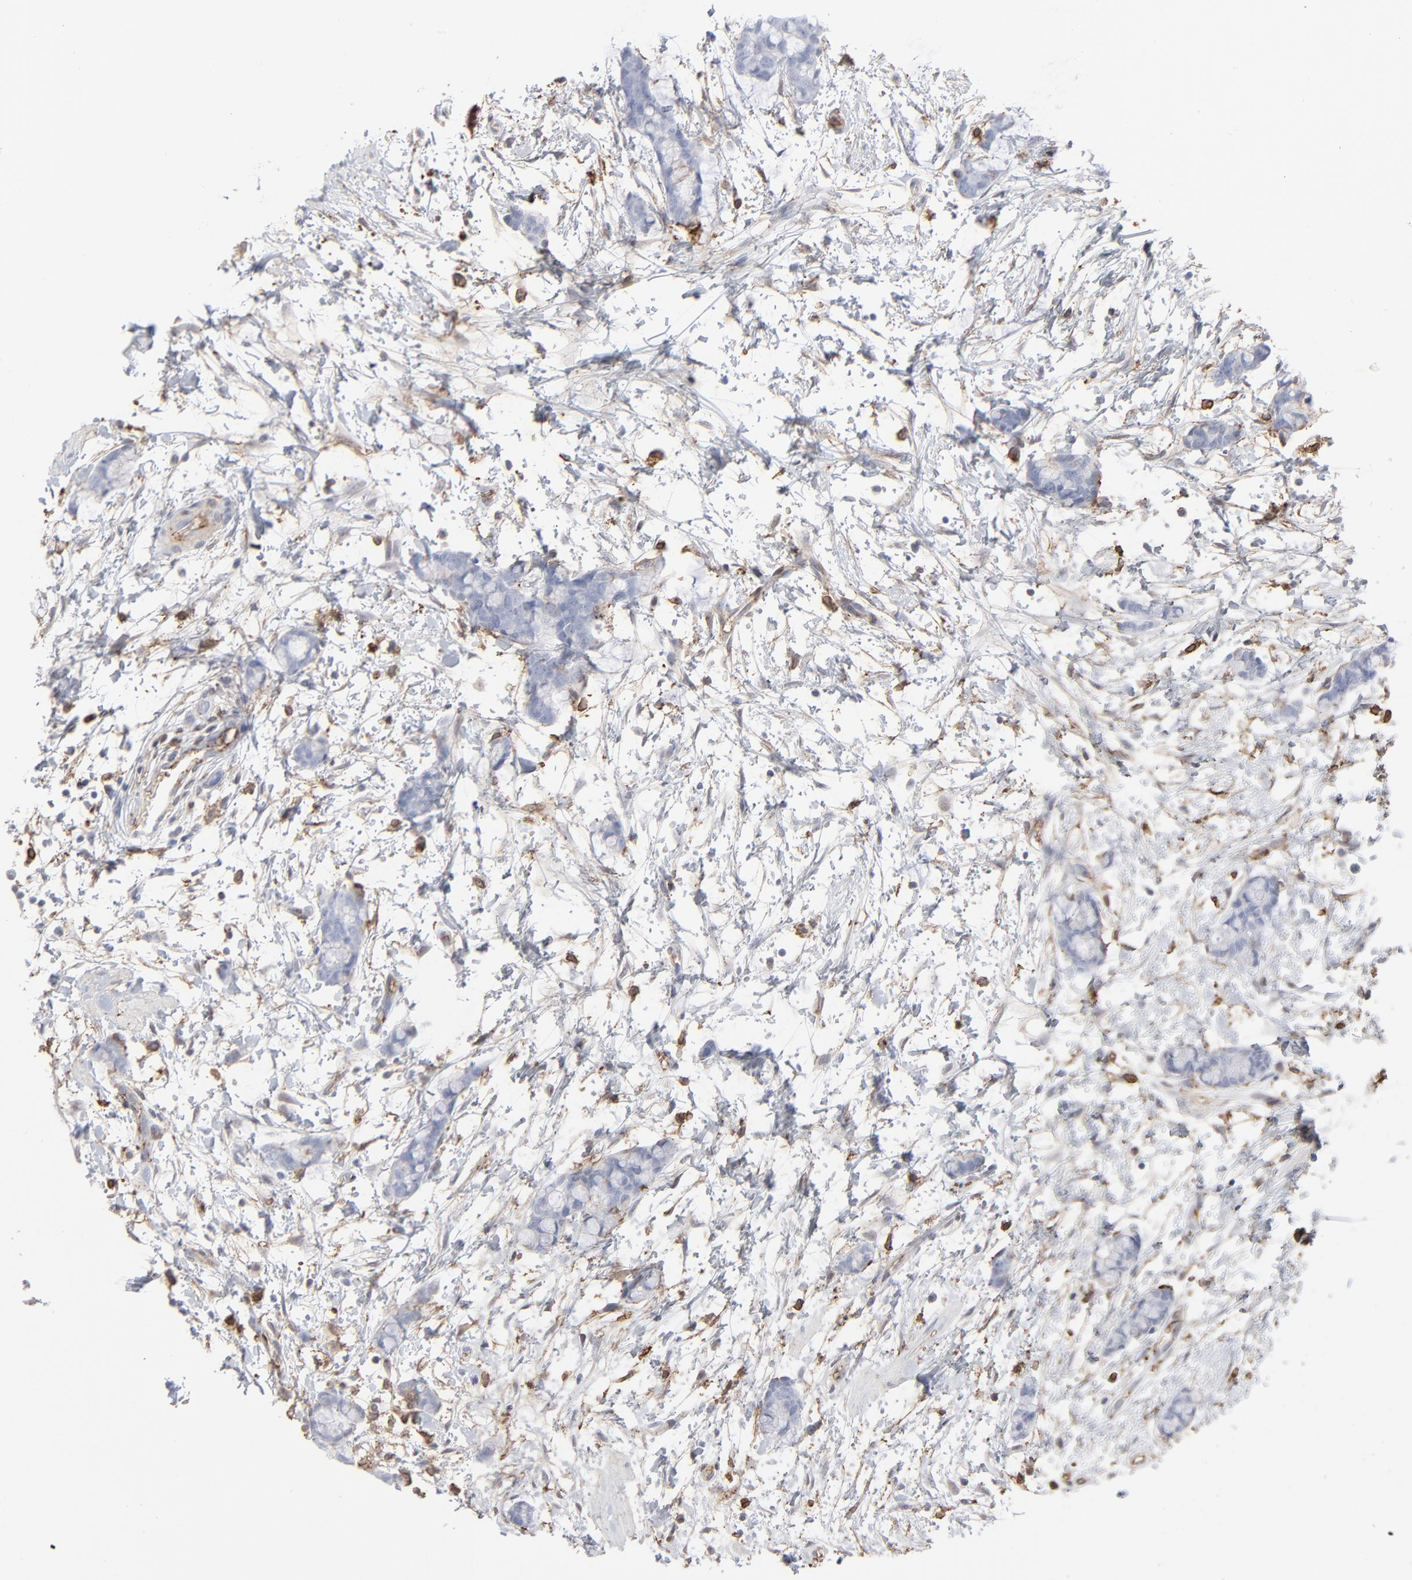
{"staining": {"intensity": "negative", "quantity": "none", "location": "none"}, "tissue": "colorectal cancer", "cell_type": "Tumor cells", "image_type": "cancer", "snomed": [{"axis": "morphology", "description": "Adenocarcinoma, NOS"}, {"axis": "topography", "description": "Colon"}], "caption": "IHC photomicrograph of neoplastic tissue: colorectal adenocarcinoma stained with DAB (3,3'-diaminobenzidine) exhibits no significant protein positivity in tumor cells. Nuclei are stained in blue.", "gene": "ANXA5", "patient": {"sex": "male", "age": 14}}